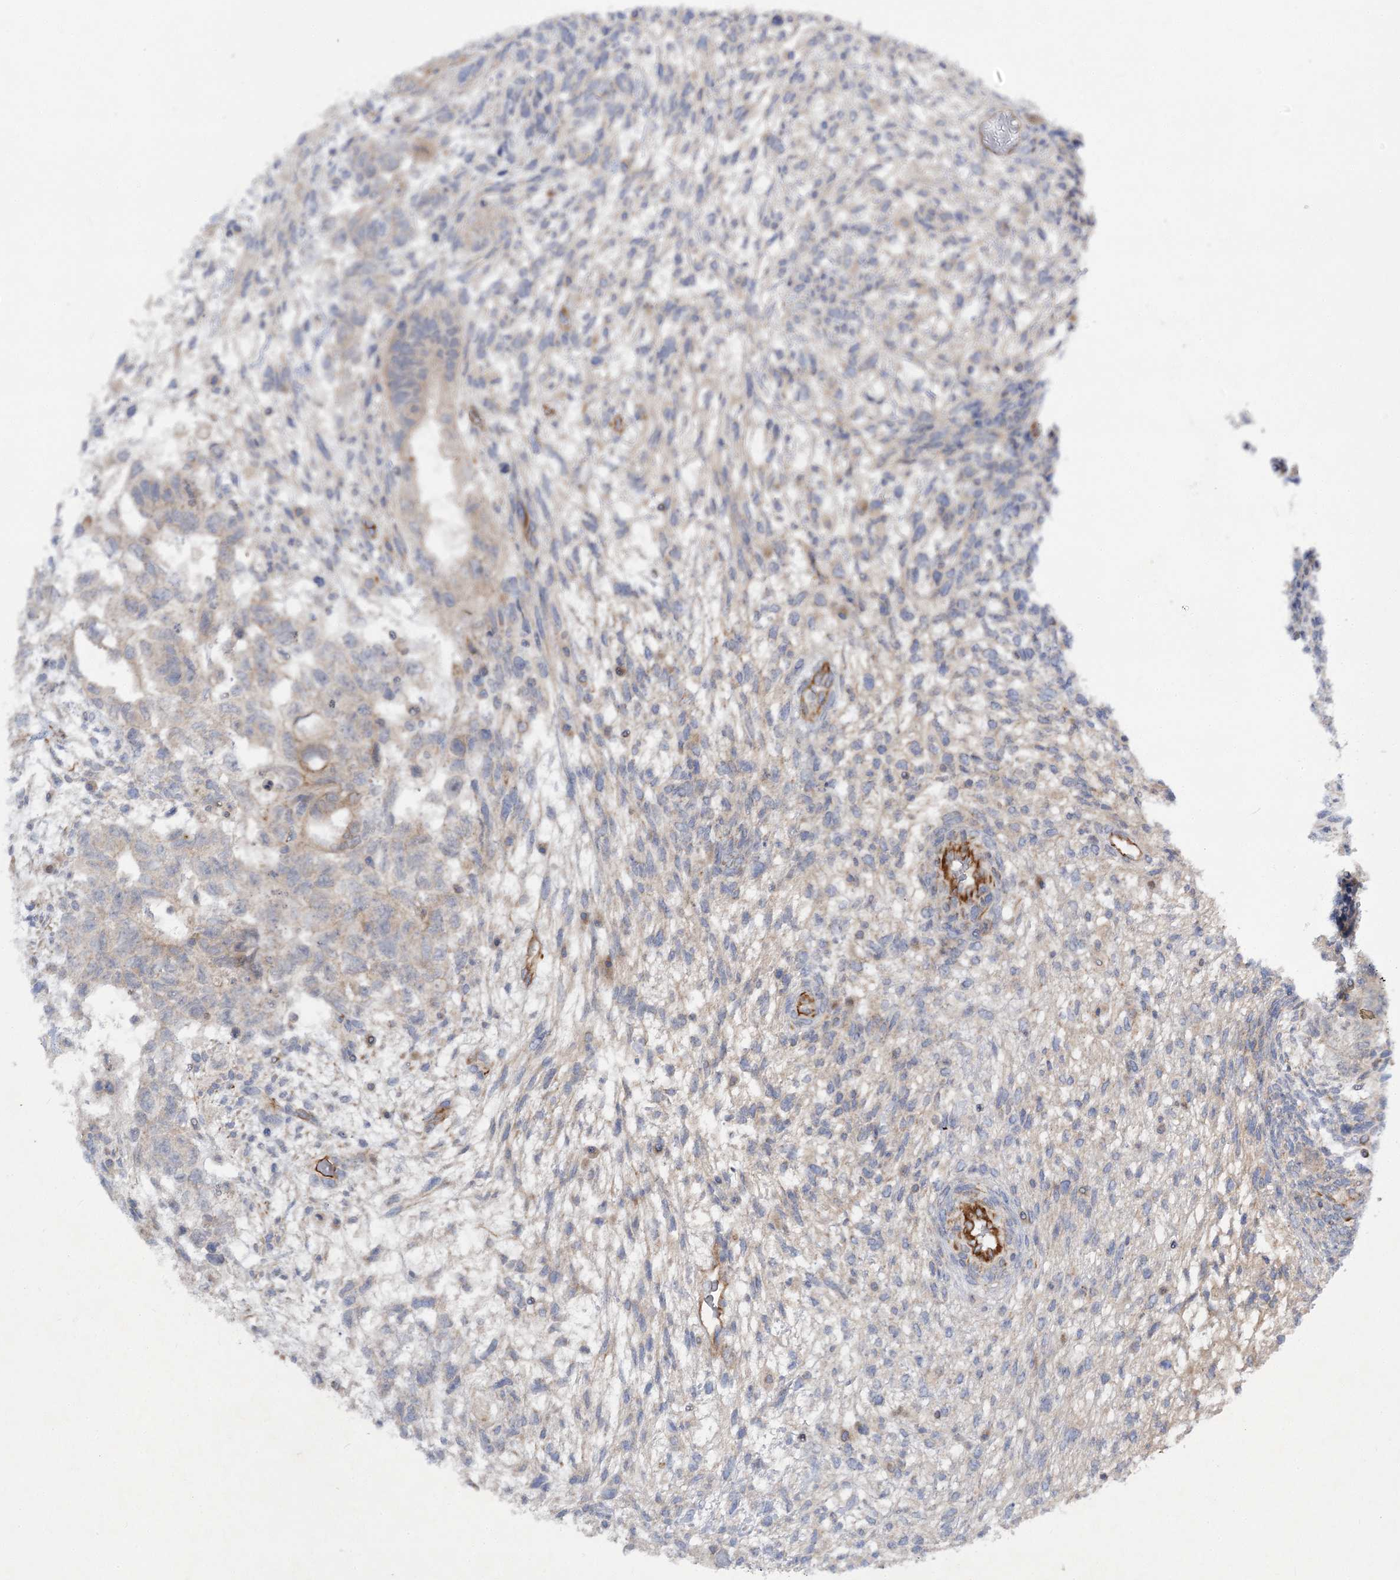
{"staining": {"intensity": "negative", "quantity": "none", "location": "none"}, "tissue": "testis cancer", "cell_type": "Tumor cells", "image_type": "cancer", "snomed": [{"axis": "morphology", "description": "Normal tissue, NOS"}, {"axis": "morphology", "description": "Carcinoma, Embryonal, NOS"}, {"axis": "topography", "description": "Testis"}], "caption": "This is an immunohistochemistry histopathology image of embryonal carcinoma (testis). There is no positivity in tumor cells.", "gene": "KIAA0825", "patient": {"sex": "male", "age": 36}}